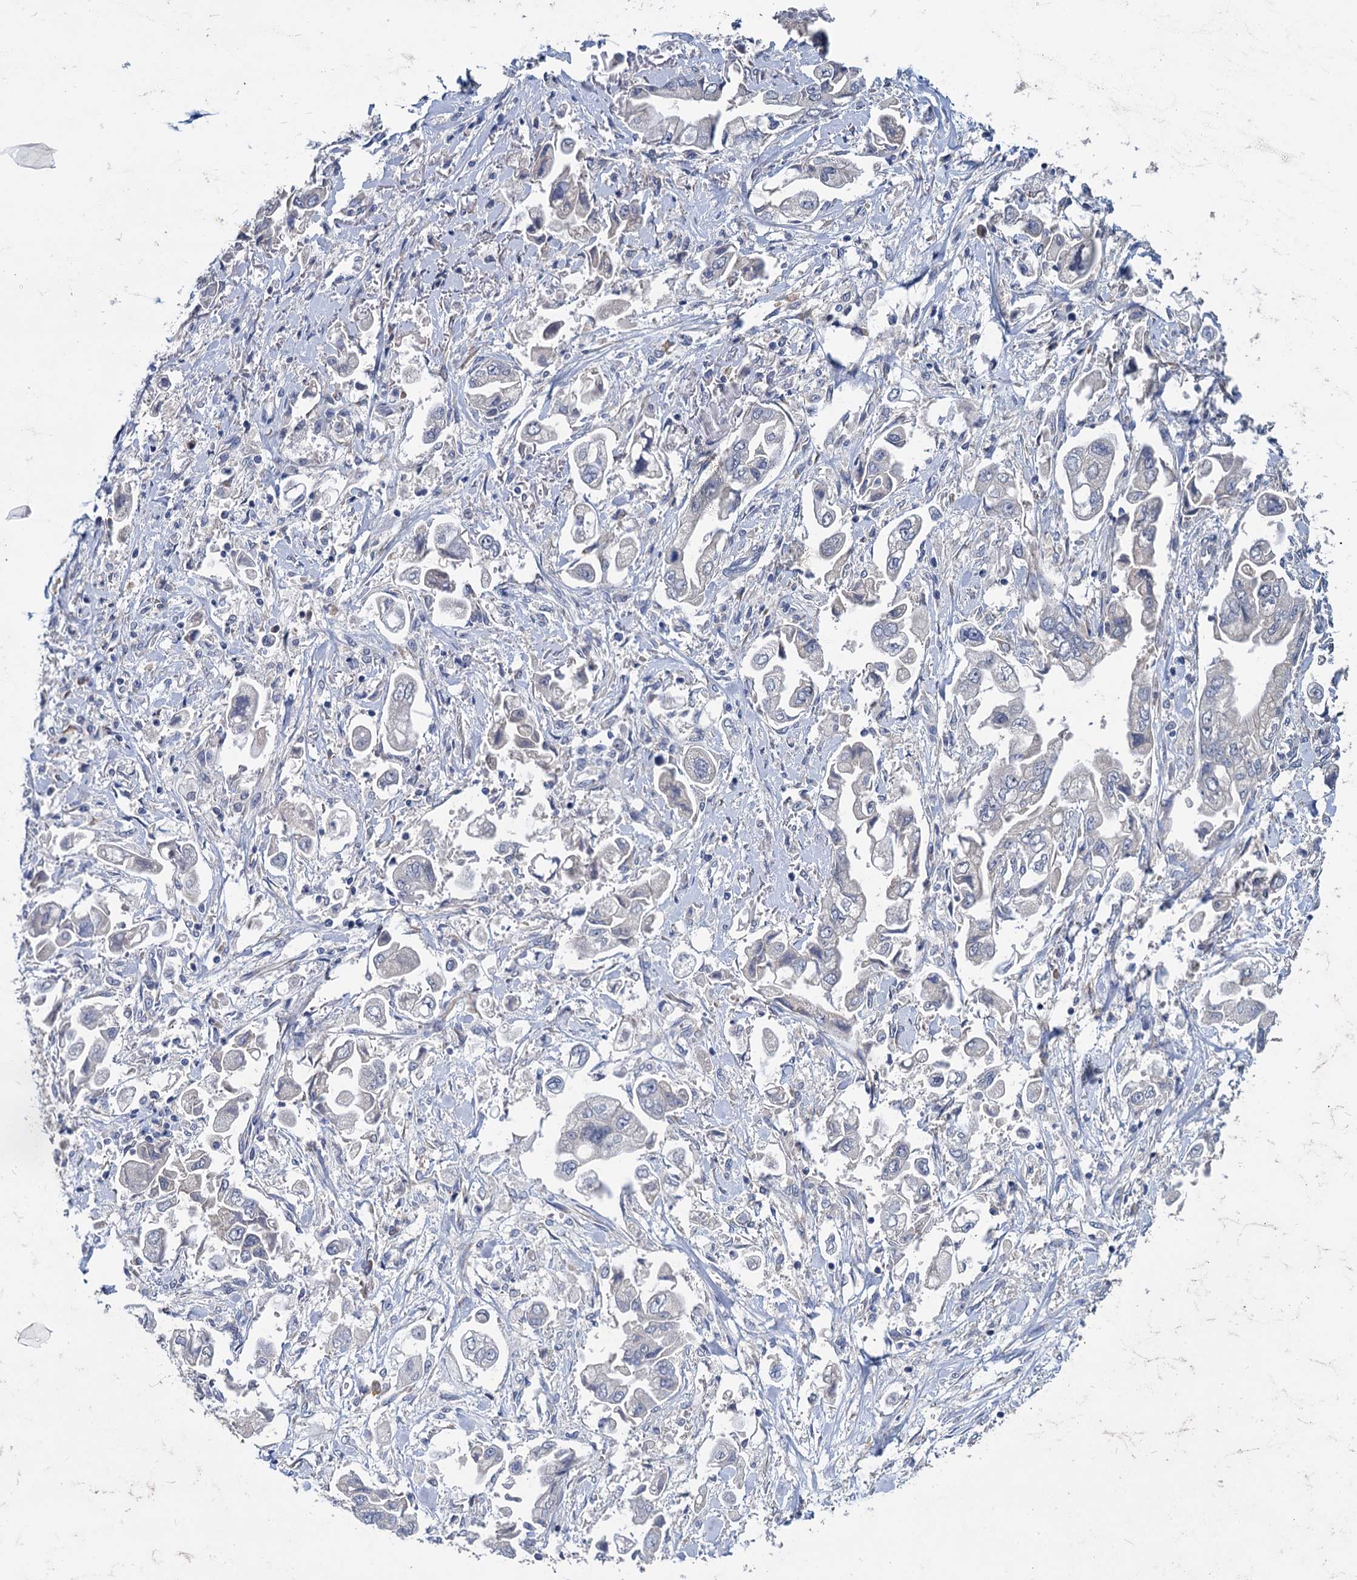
{"staining": {"intensity": "negative", "quantity": "none", "location": "none"}, "tissue": "stomach cancer", "cell_type": "Tumor cells", "image_type": "cancer", "snomed": [{"axis": "morphology", "description": "Adenocarcinoma, NOS"}, {"axis": "topography", "description": "Stomach"}], "caption": "Immunohistochemistry of human adenocarcinoma (stomach) demonstrates no staining in tumor cells.", "gene": "ANKRD42", "patient": {"sex": "male", "age": 62}}